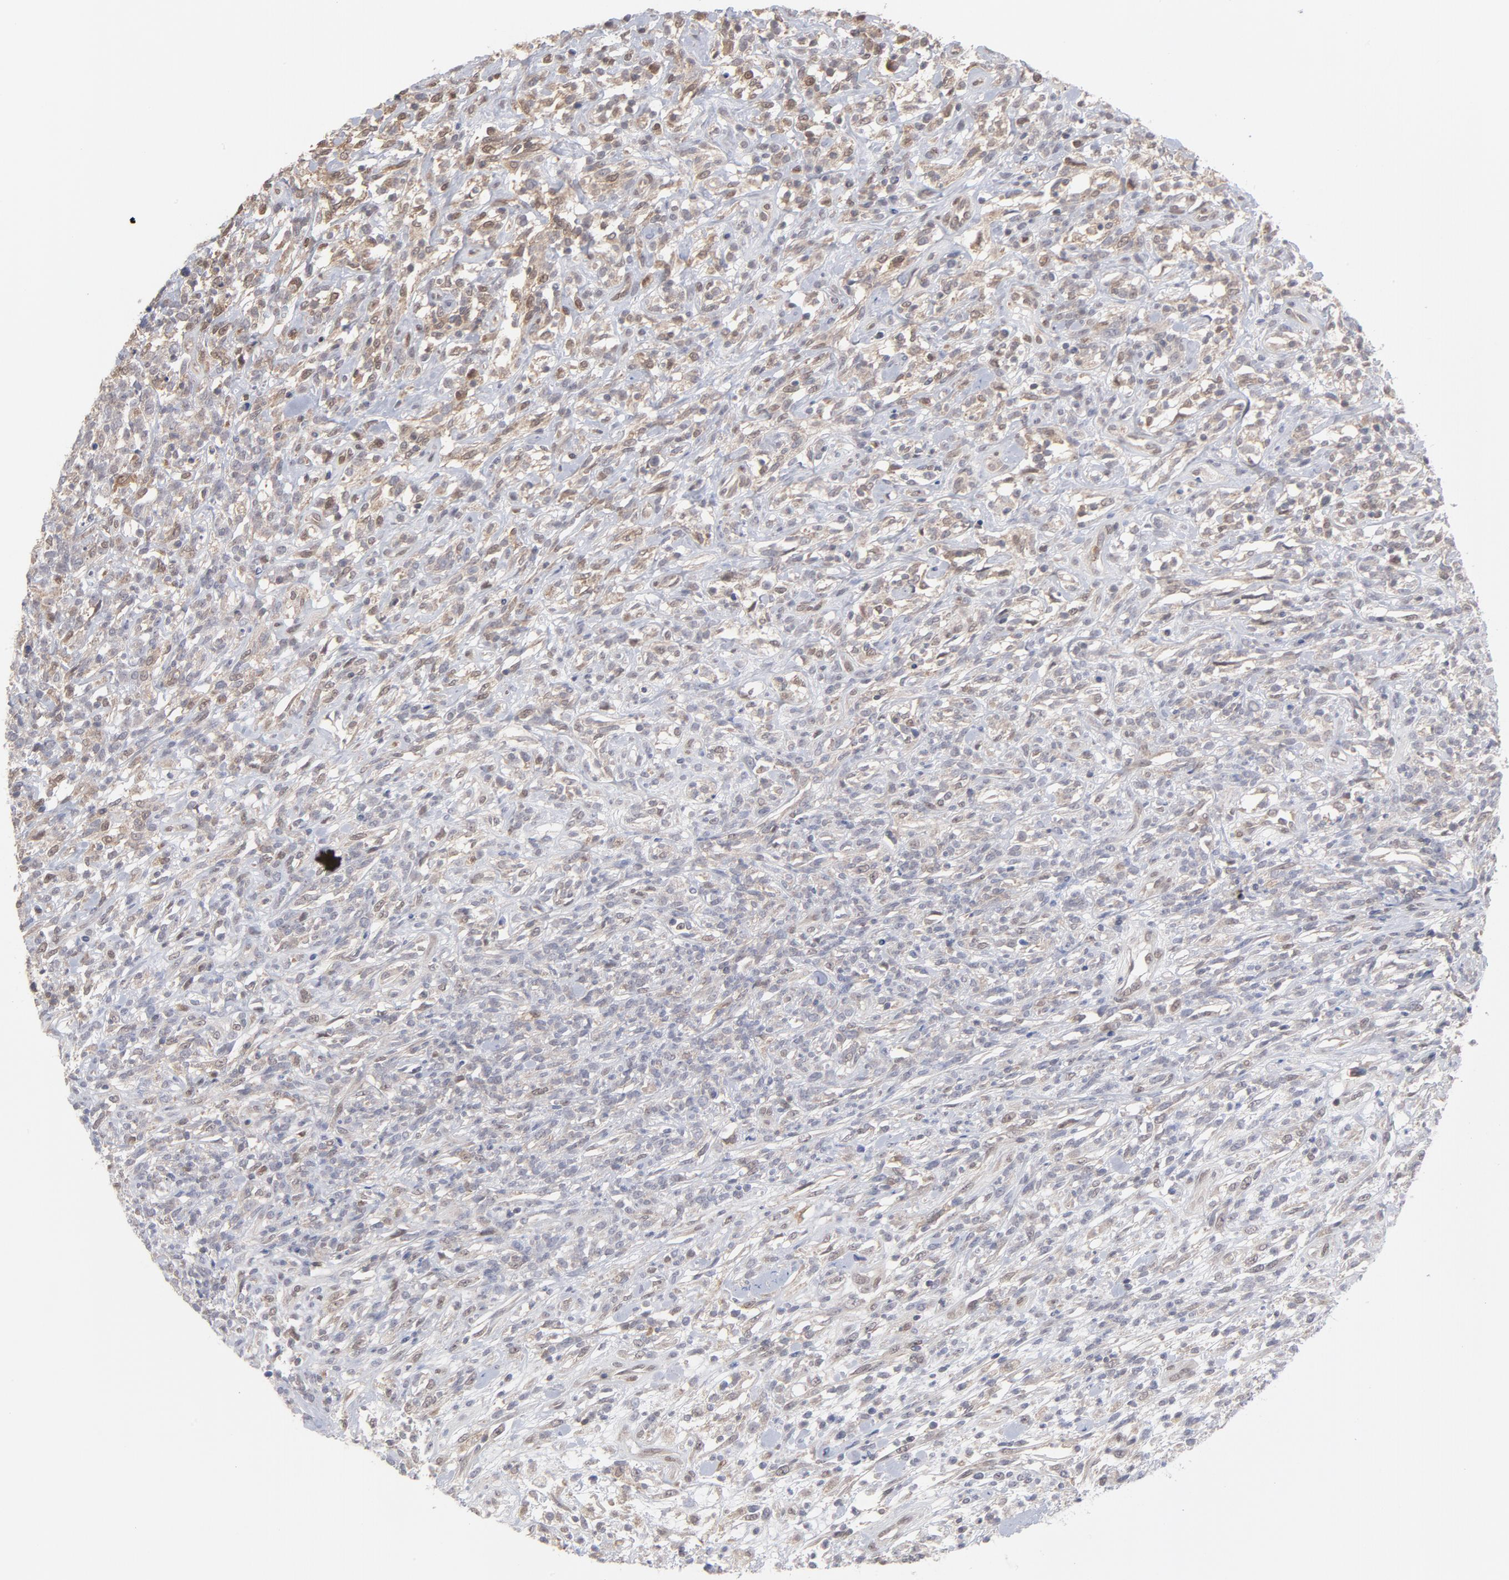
{"staining": {"intensity": "negative", "quantity": "none", "location": "none"}, "tissue": "lymphoma", "cell_type": "Tumor cells", "image_type": "cancer", "snomed": [{"axis": "morphology", "description": "Malignant lymphoma, non-Hodgkin's type, High grade"}, {"axis": "topography", "description": "Lymph node"}], "caption": "High magnification brightfield microscopy of lymphoma stained with DAB (brown) and counterstained with hematoxylin (blue): tumor cells show no significant expression.", "gene": "OAS1", "patient": {"sex": "female", "age": 73}}